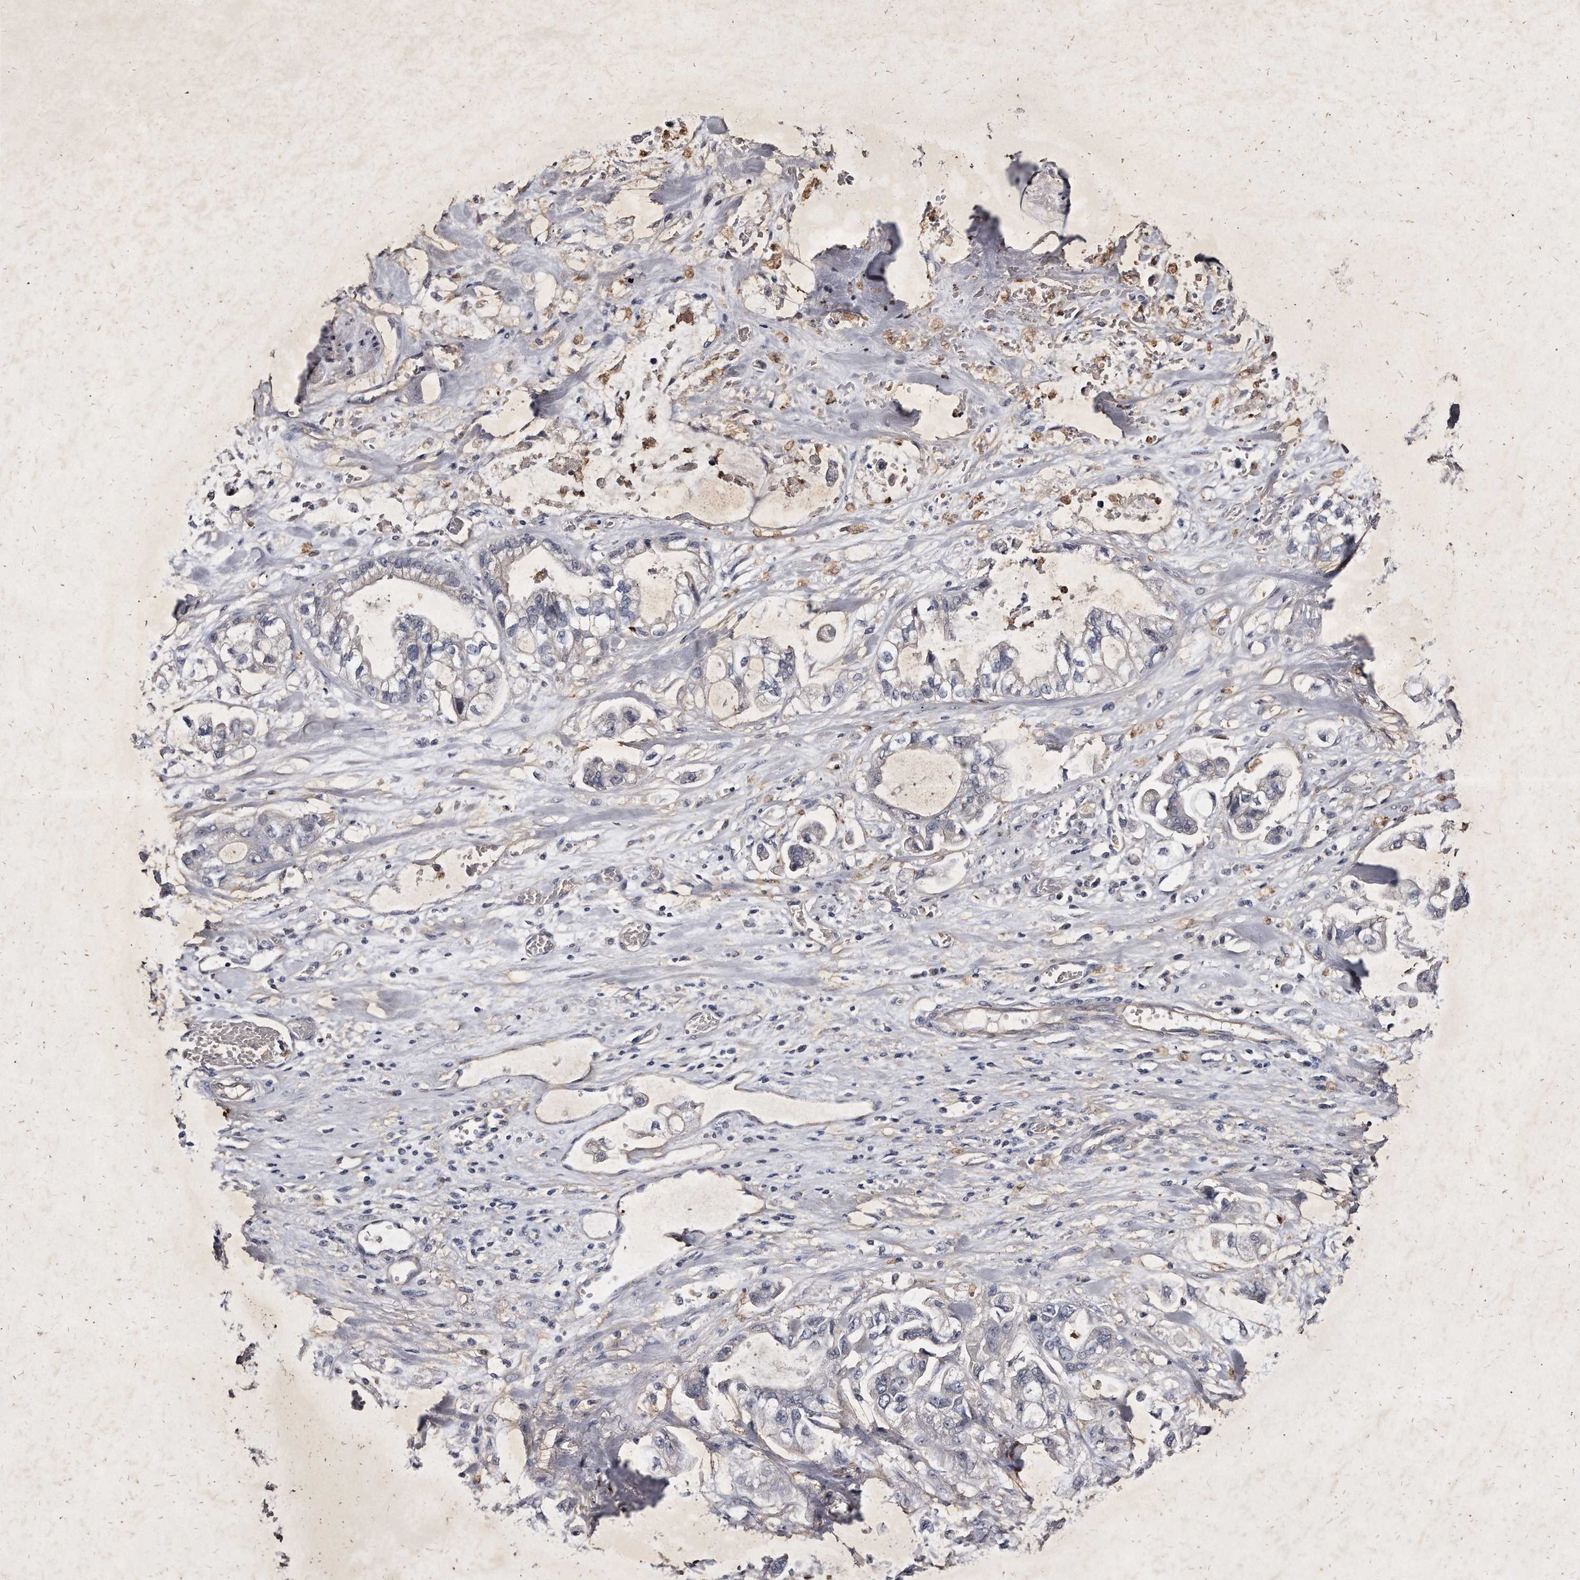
{"staining": {"intensity": "negative", "quantity": "none", "location": "none"}, "tissue": "stomach cancer", "cell_type": "Tumor cells", "image_type": "cancer", "snomed": [{"axis": "morphology", "description": "Normal tissue, NOS"}, {"axis": "morphology", "description": "Adenocarcinoma, NOS"}, {"axis": "topography", "description": "Stomach"}], "caption": "A histopathology image of stomach adenocarcinoma stained for a protein displays no brown staining in tumor cells.", "gene": "KLHDC3", "patient": {"sex": "male", "age": 62}}